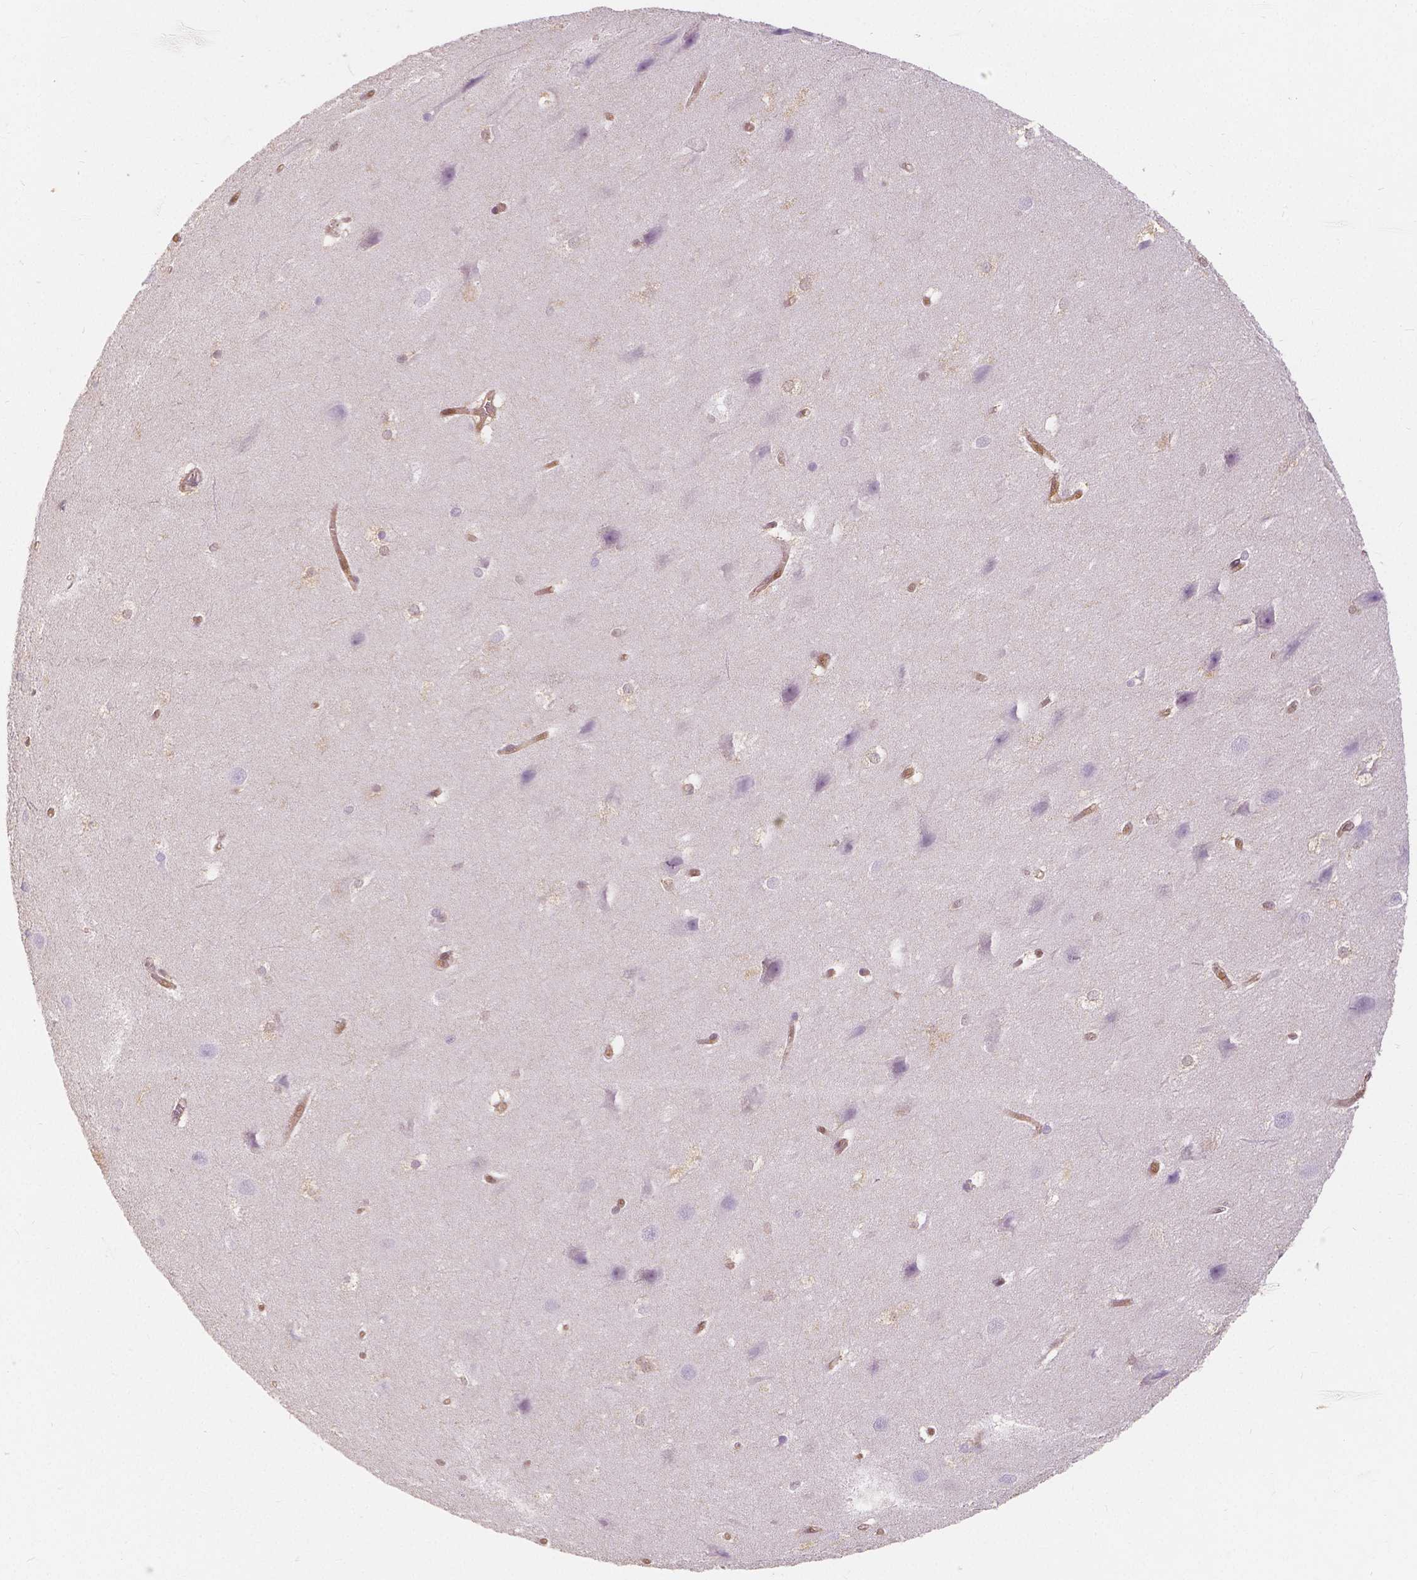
{"staining": {"intensity": "negative", "quantity": "none", "location": "none"}, "tissue": "hippocampus", "cell_type": "Glial cells", "image_type": "normal", "snomed": [{"axis": "morphology", "description": "Normal tissue, NOS"}, {"axis": "topography", "description": "Cerebral cortex"}, {"axis": "topography", "description": "Hippocampus"}], "caption": "Glial cells are negative for brown protein staining in normal hippocampus. The staining was performed using DAB (3,3'-diaminobenzidine) to visualize the protein expression in brown, while the nuclei were stained in blue with hematoxylin (Magnification: 20x).", "gene": "NAPRT", "patient": {"sex": "female", "age": 19}}